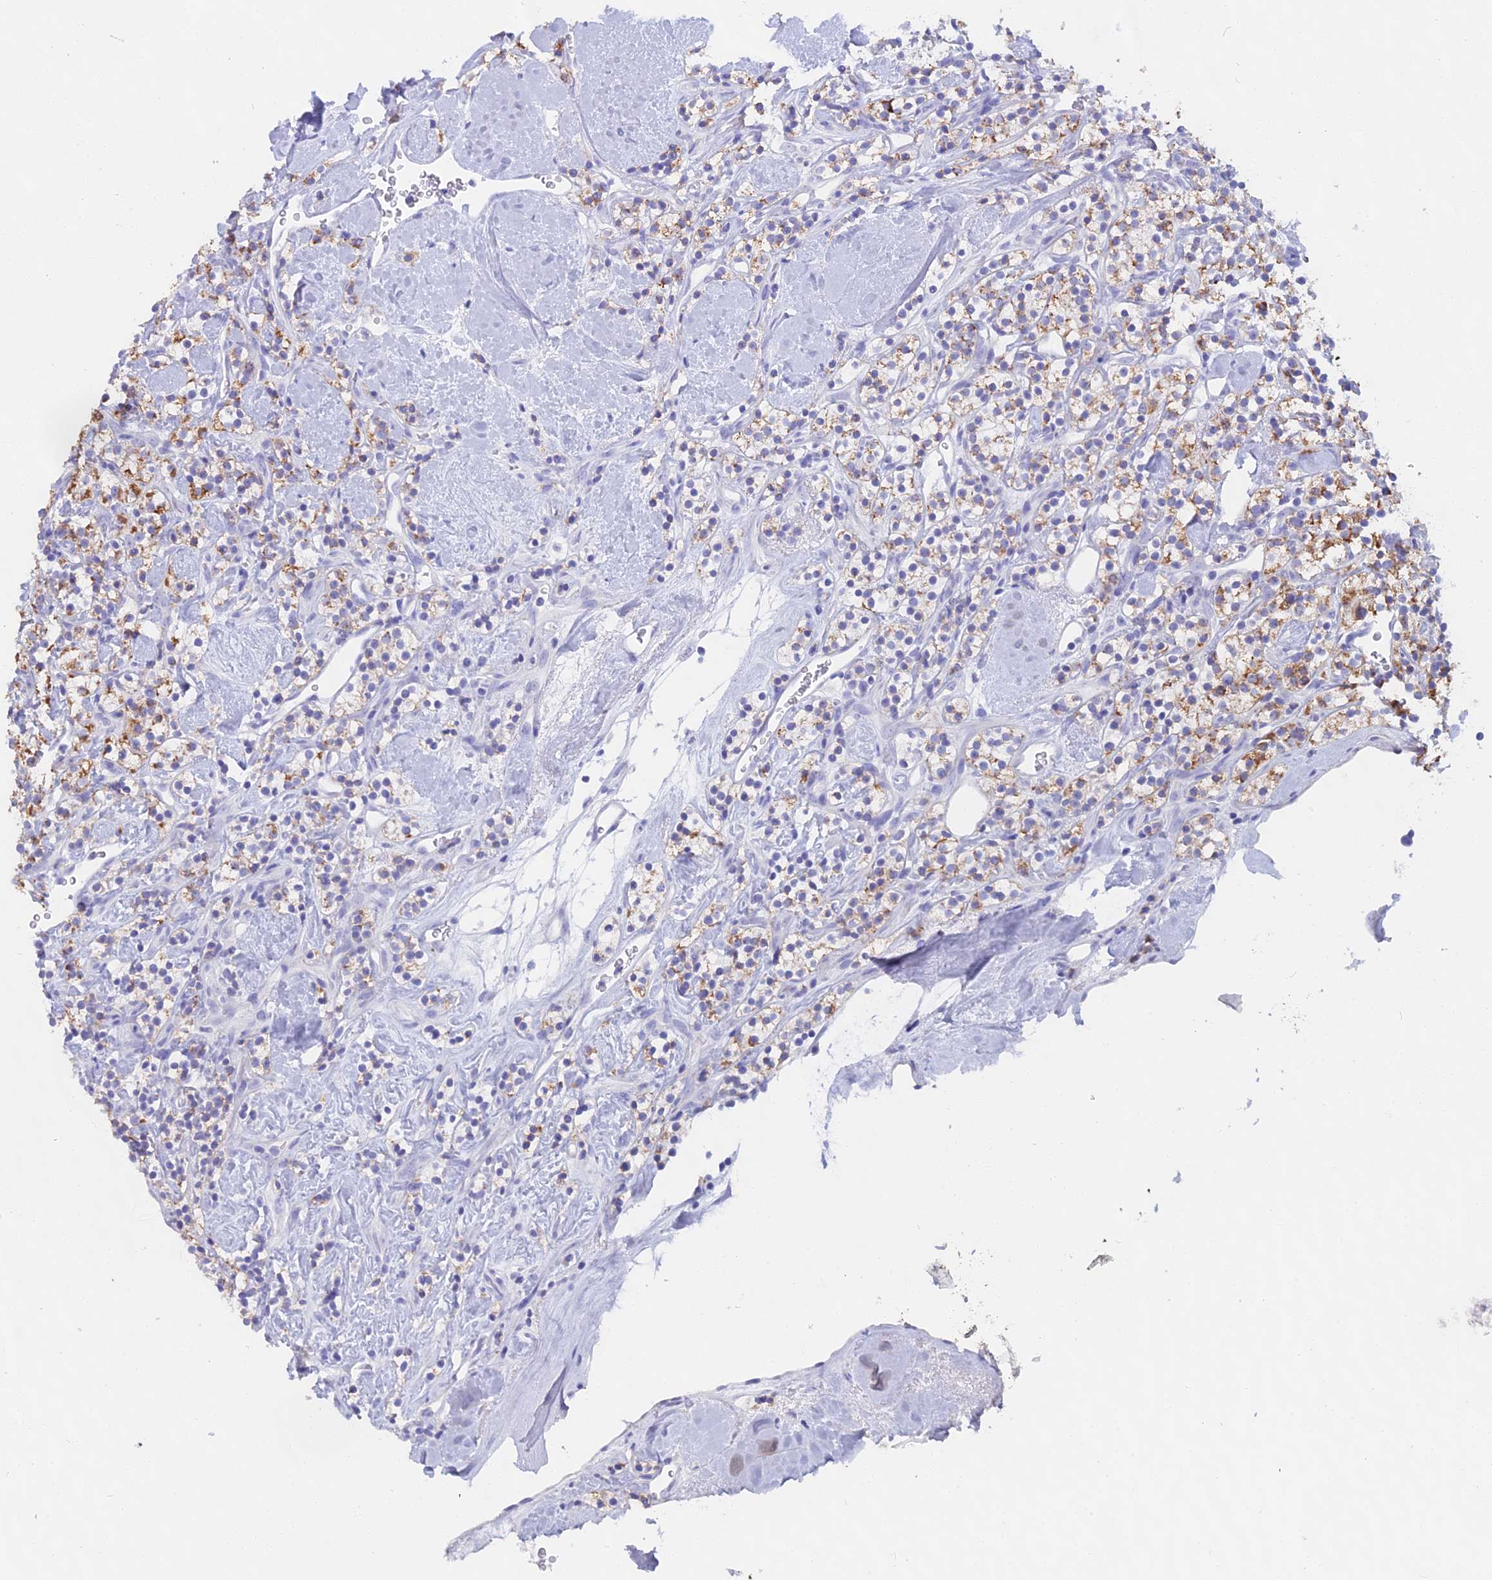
{"staining": {"intensity": "moderate", "quantity": "25%-75%", "location": "cytoplasmic/membranous"}, "tissue": "renal cancer", "cell_type": "Tumor cells", "image_type": "cancer", "snomed": [{"axis": "morphology", "description": "Adenocarcinoma, NOS"}, {"axis": "topography", "description": "Kidney"}], "caption": "Tumor cells reveal moderate cytoplasmic/membranous expression in about 25%-75% of cells in renal cancer.", "gene": "CGB2", "patient": {"sex": "male", "age": 77}}